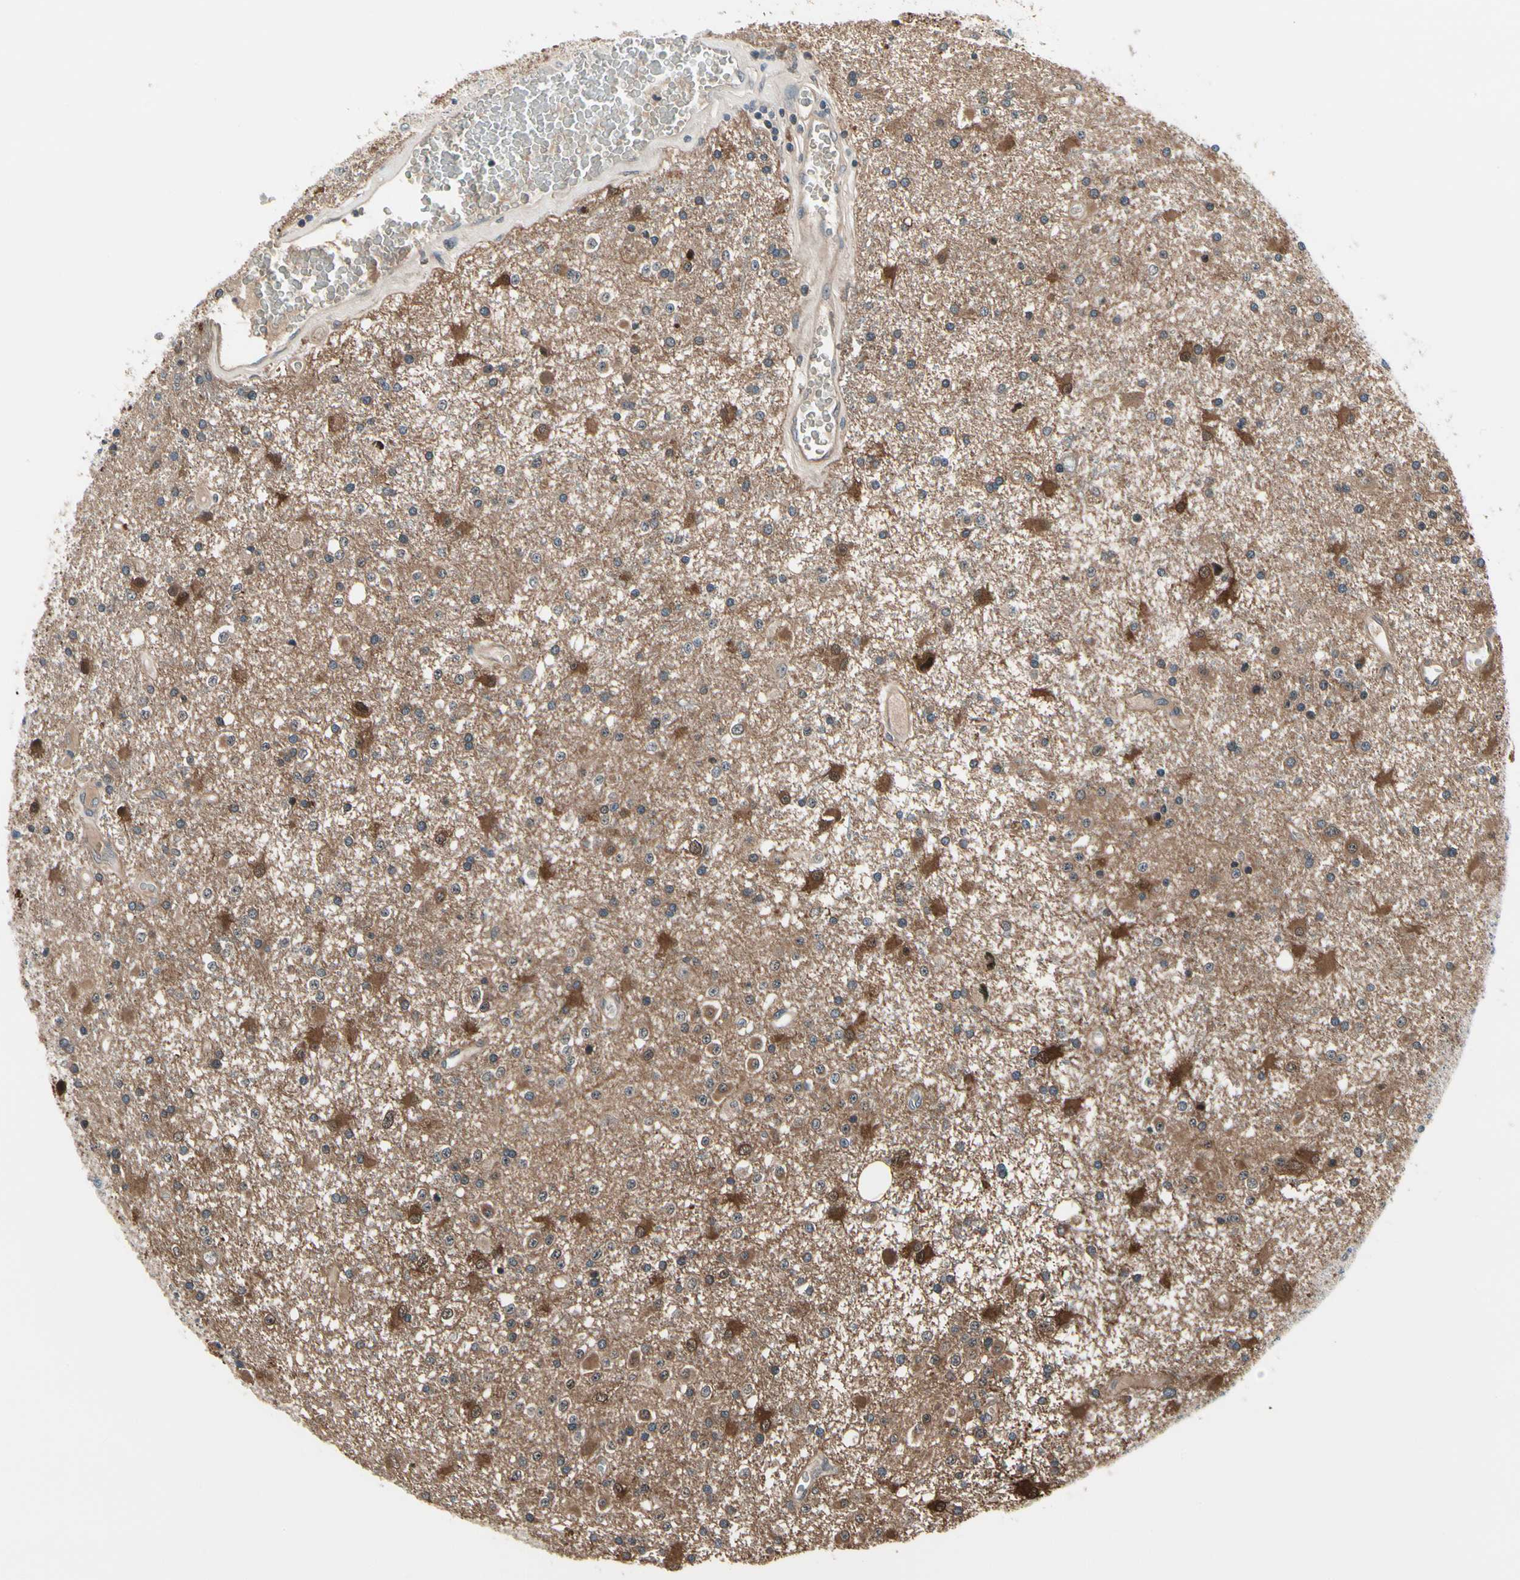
{"staining": {"intensity": "moderate", "quantity": "25%-75%", "location": "cytoplasmic/membranous"}, "tissue": "glioma", "cell_type": "Tumor cells", "image_type": "cancer", "snomed": [{"axis": "morphology", "description": "Glioma, malignant, Low grade"}, {"axis": "topography", "description": "Brain"}], "caption": "Brown immunohistochemical staining in human glioma reveals moderate cytoplasmic/membranous staining in approximately 25%-75% of tumor cells.", "gene": "PRDX6", "patient": {"sex": "male", "age": 58}}